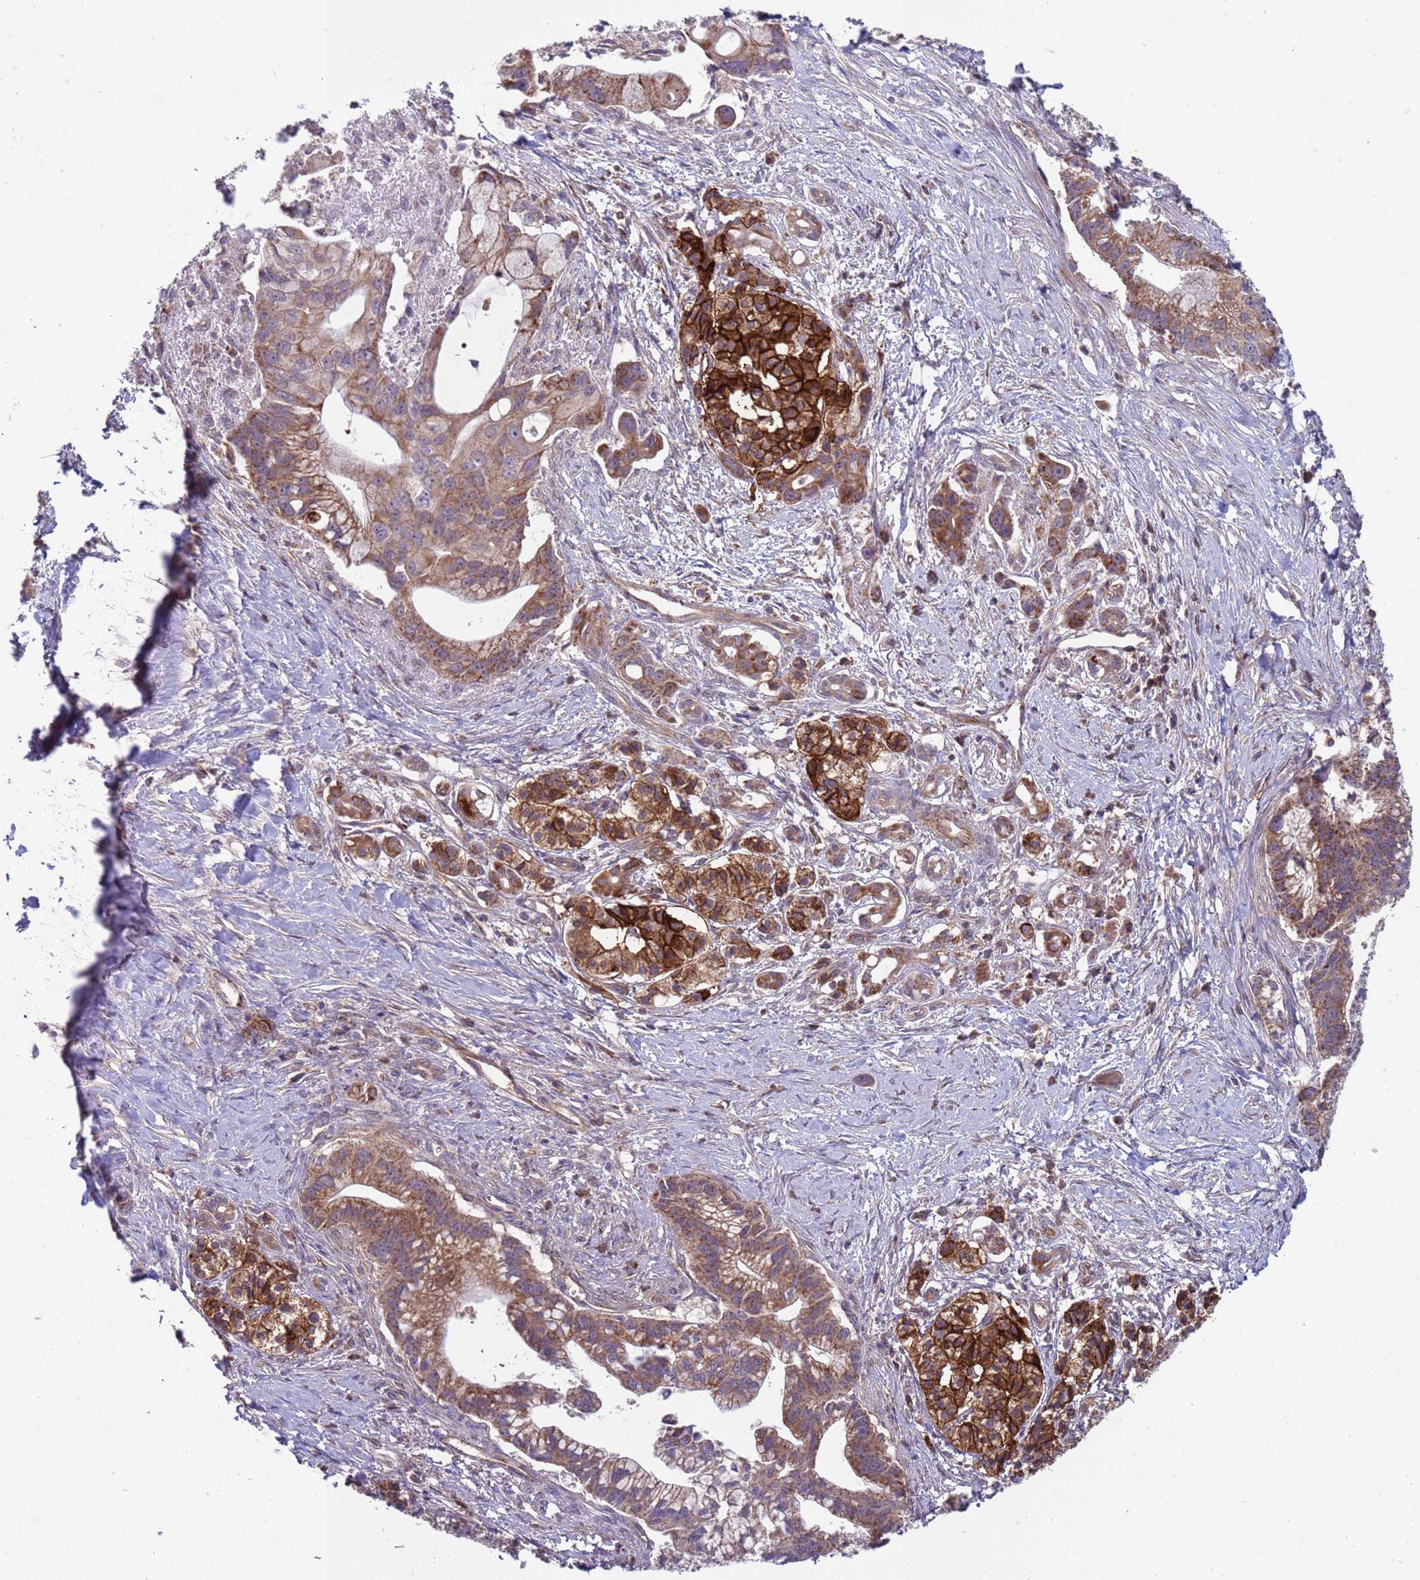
{"staining": {"intensity": "moderate", "quantity": "25%-75%", "location": "cytoplasmic/membranous"}, "tissue": "pancreatic cancer", "cell_type": "Tumor cells", "image_type": "cancer", "snomed": [{"axis": "morphology", "description": "Adenocarcinoma, NOS"}, {"axis": "topography", "description": "Pancreas"}], "caption": "Brown immunohistochemical staining in pancreatic cancer (adenocarcinoma) exhibits moderate cytoplasmic/membranous expression in about 25%-75% of tumor cells. The staining is performed using DAB (3,3'-diaminobenzidine) brown chromogen to label protein expression. The nuclei are counter-stained blue using hematoxylin.", "gene": "ACAD8", "patient": {"sex": "male", "age": 68}}